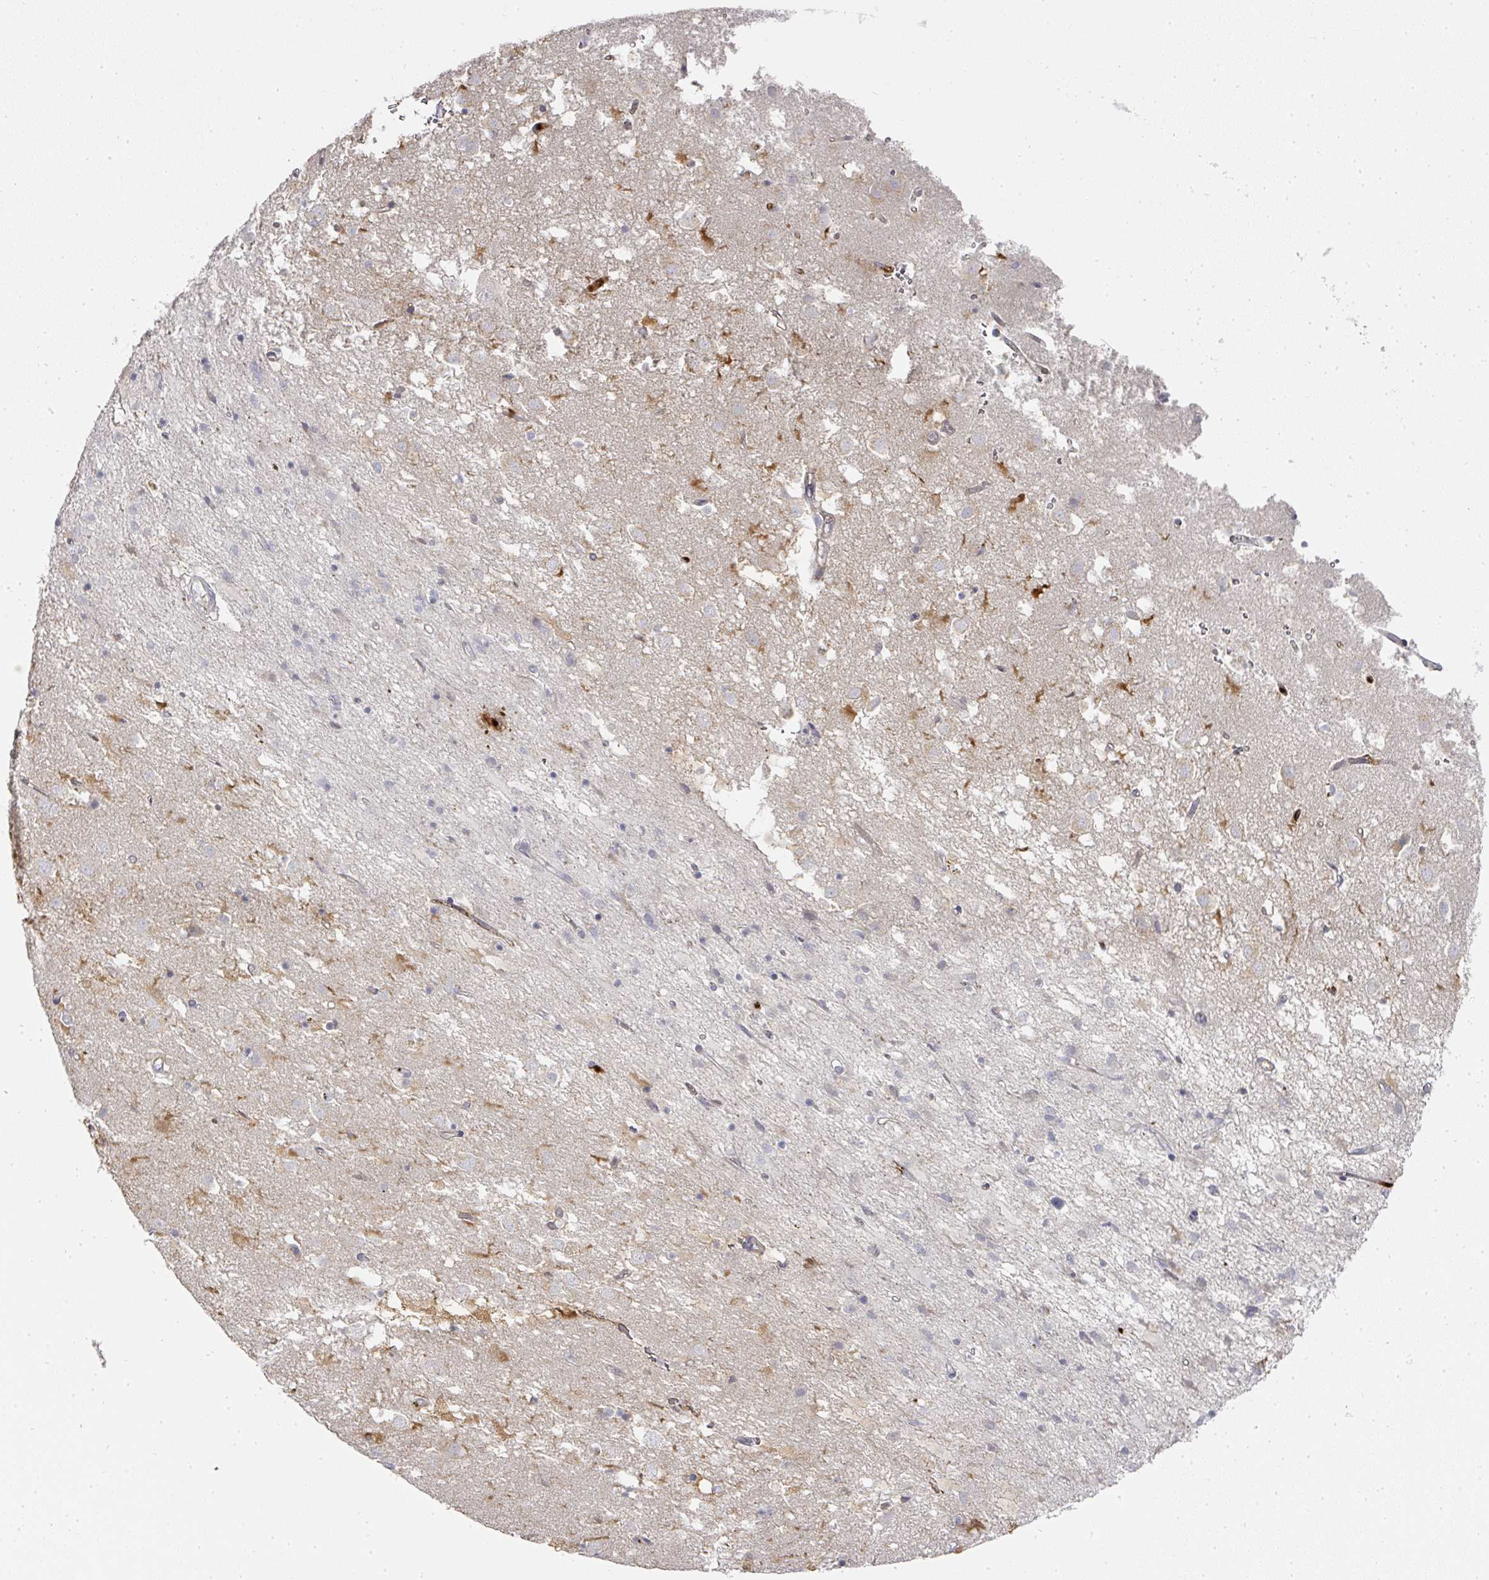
{"staining": {"intensity": "moderate", "quantity": "<25%", "location": "cytoplasmic/membranous"}, "tissue": "caudate", "cell_type": "Glial cells", "image_type": "normal", "snomed": [{"axis": "morphology", "description": "Normal tissue, NOS"}, {"axis": "topography", "description": "Lateral ventricle wall"}], "caption": "Moderate cytoplasmic/membranous expression is seen in approximately <25% of glial cells in benign caudate.", "gene": "CAMP", "patient": {"sex": "male", "age": 58}}